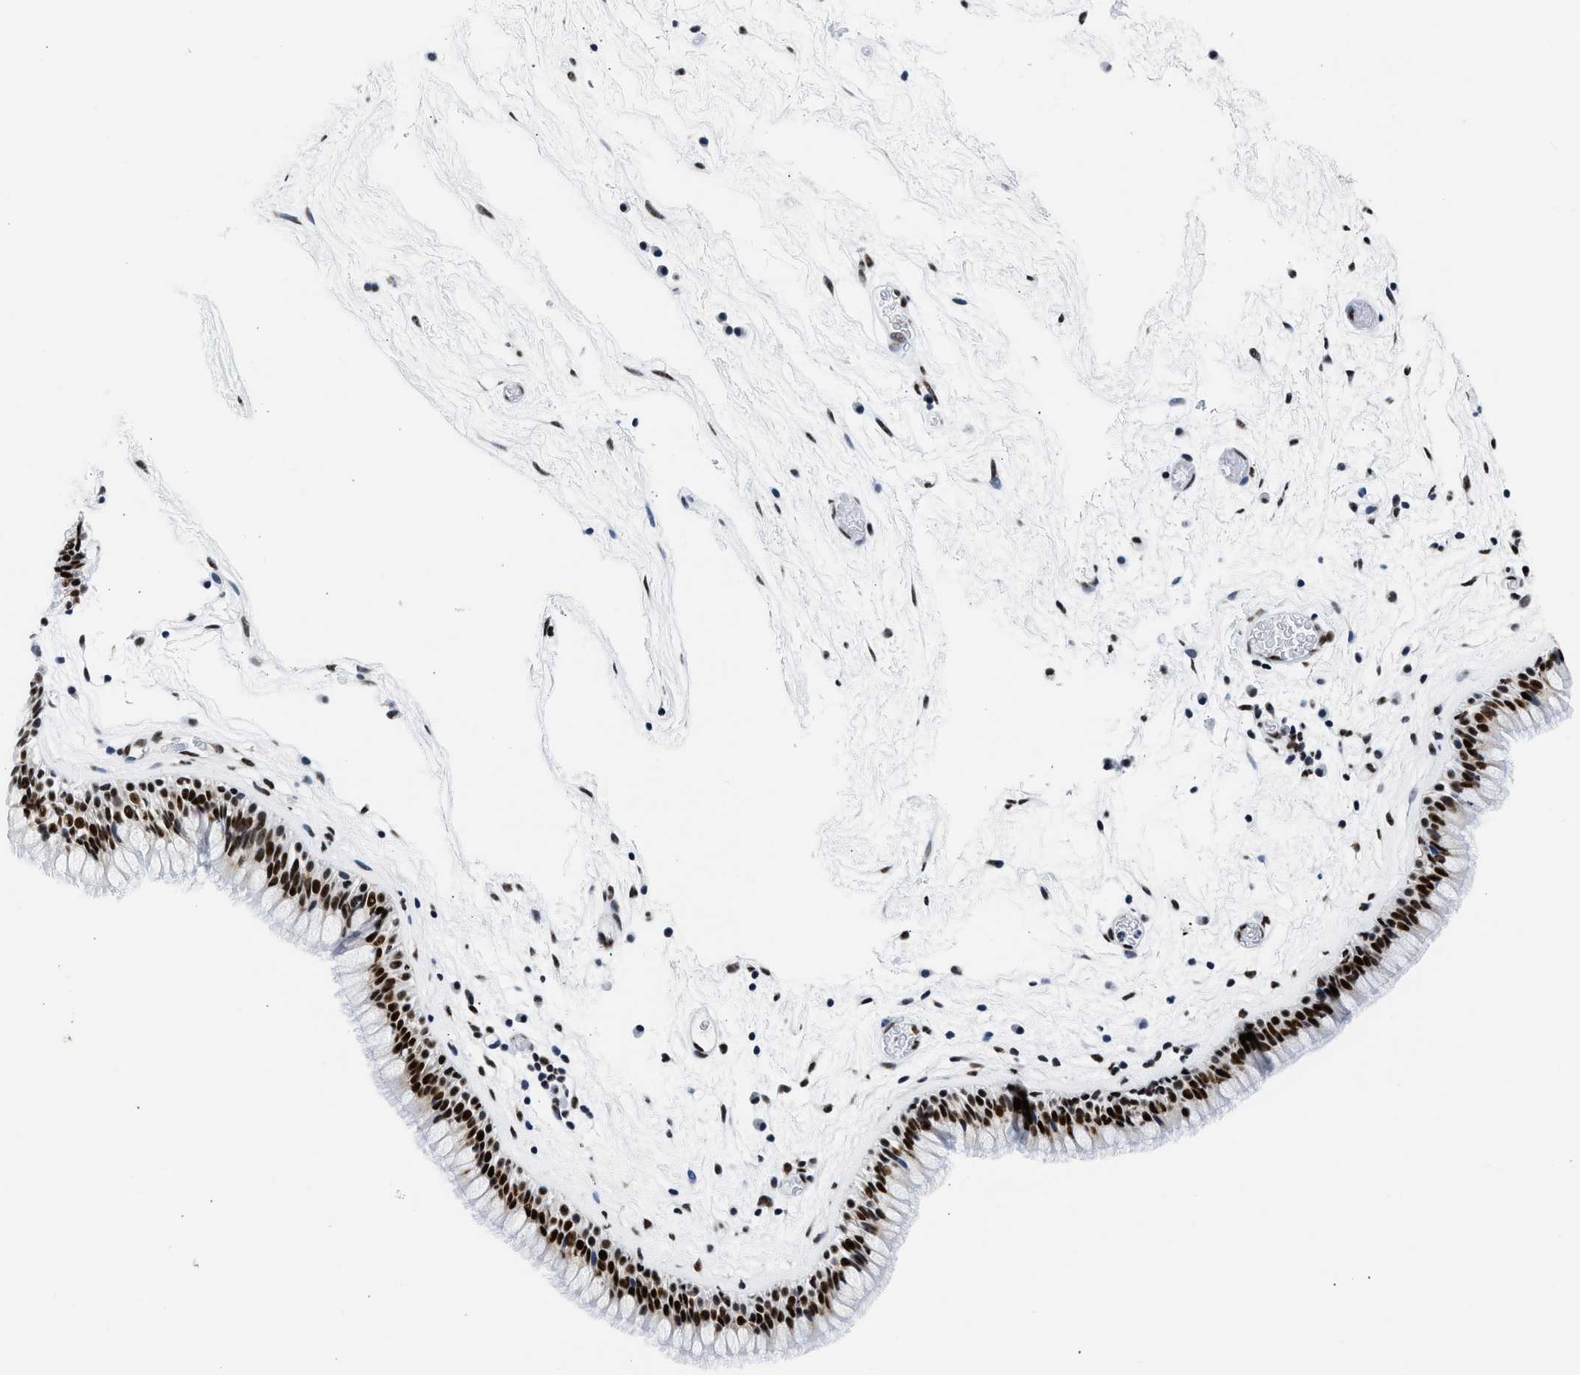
{"staining": {"intensity": "strong", "quantity": ">75%", "location": "nuclear"}, "tissue": "nasopharynx", "cell_type": "Respiratory epithelial cells", "image_type": "normal", "snomed": [{"axis": "morphology", "description": "Normal tissue, NOS"}, {"axis": "morphology", "description": "Inflammation, NOS"}, {"axis": "topography", "description": "Nasopharynx"}], "caption": "The immunohistochemical stain highlights strong nuclear staining in respiratory epithelial cells of normal nasopharynx.", "gene": "RBM8A", "patient": {"sex": "male", "age": 48}}